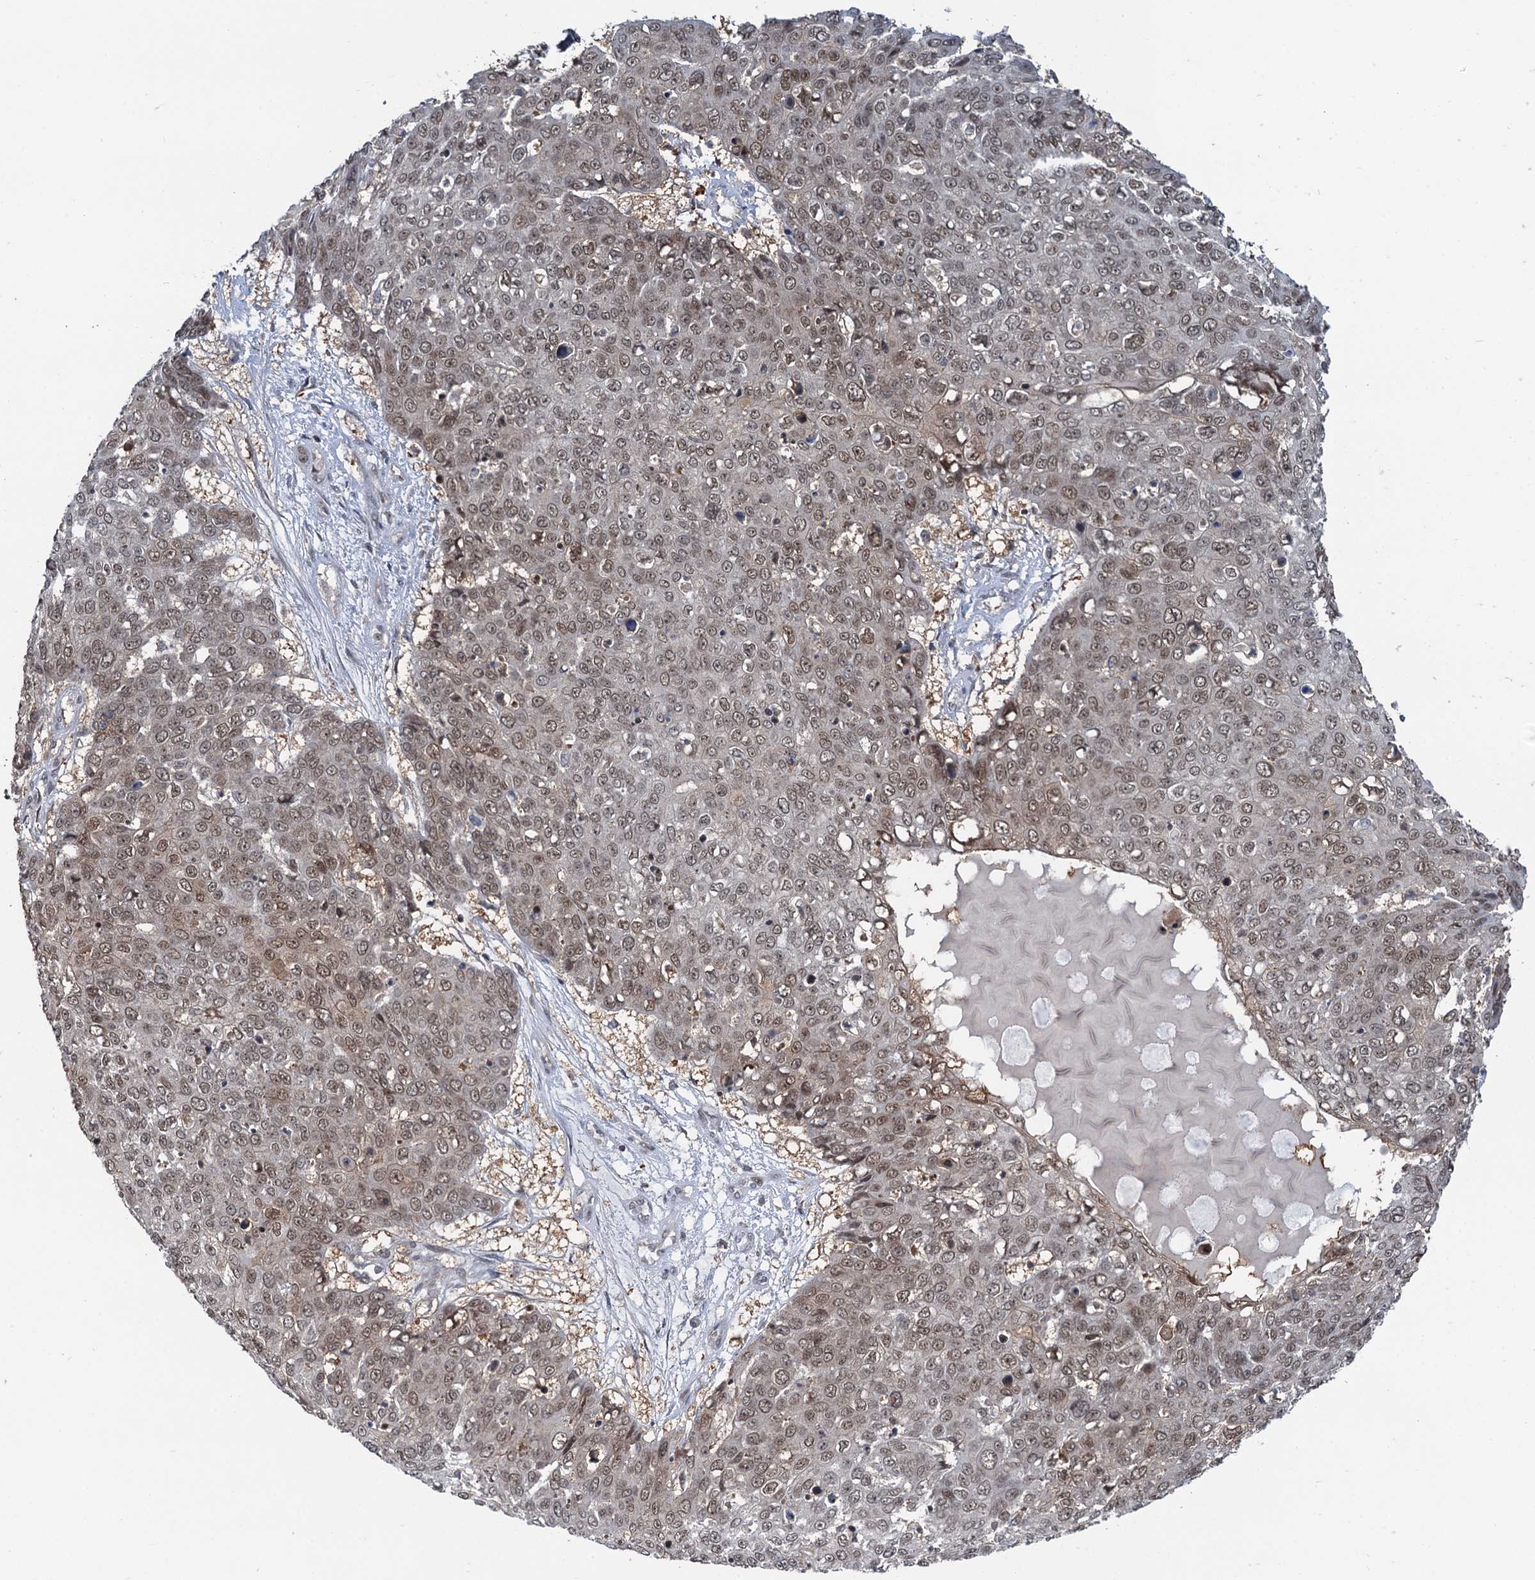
{"staining": {"intensity": "moderate", "quantity": "25%-75%", "location": "nuclear"}, "tissue": "skin cancer", "cell_type": "Tumor cells", "image_type": "cancer", "snomed": [{"axis": "morphology", "description": "Squamous cell carcinoma, NOS"}, {"axis": "topography", "description": "Skin"}], "caption": "Skin cancer (squamous cell carcinoma) stained with DAB immunohistochemistry exhibits medium levels of moderate nuclear positivity in approximately 25%-75% of tumor cells.", "gene": "ZNF609", "patient": {"sex": "male", "age": 71}}